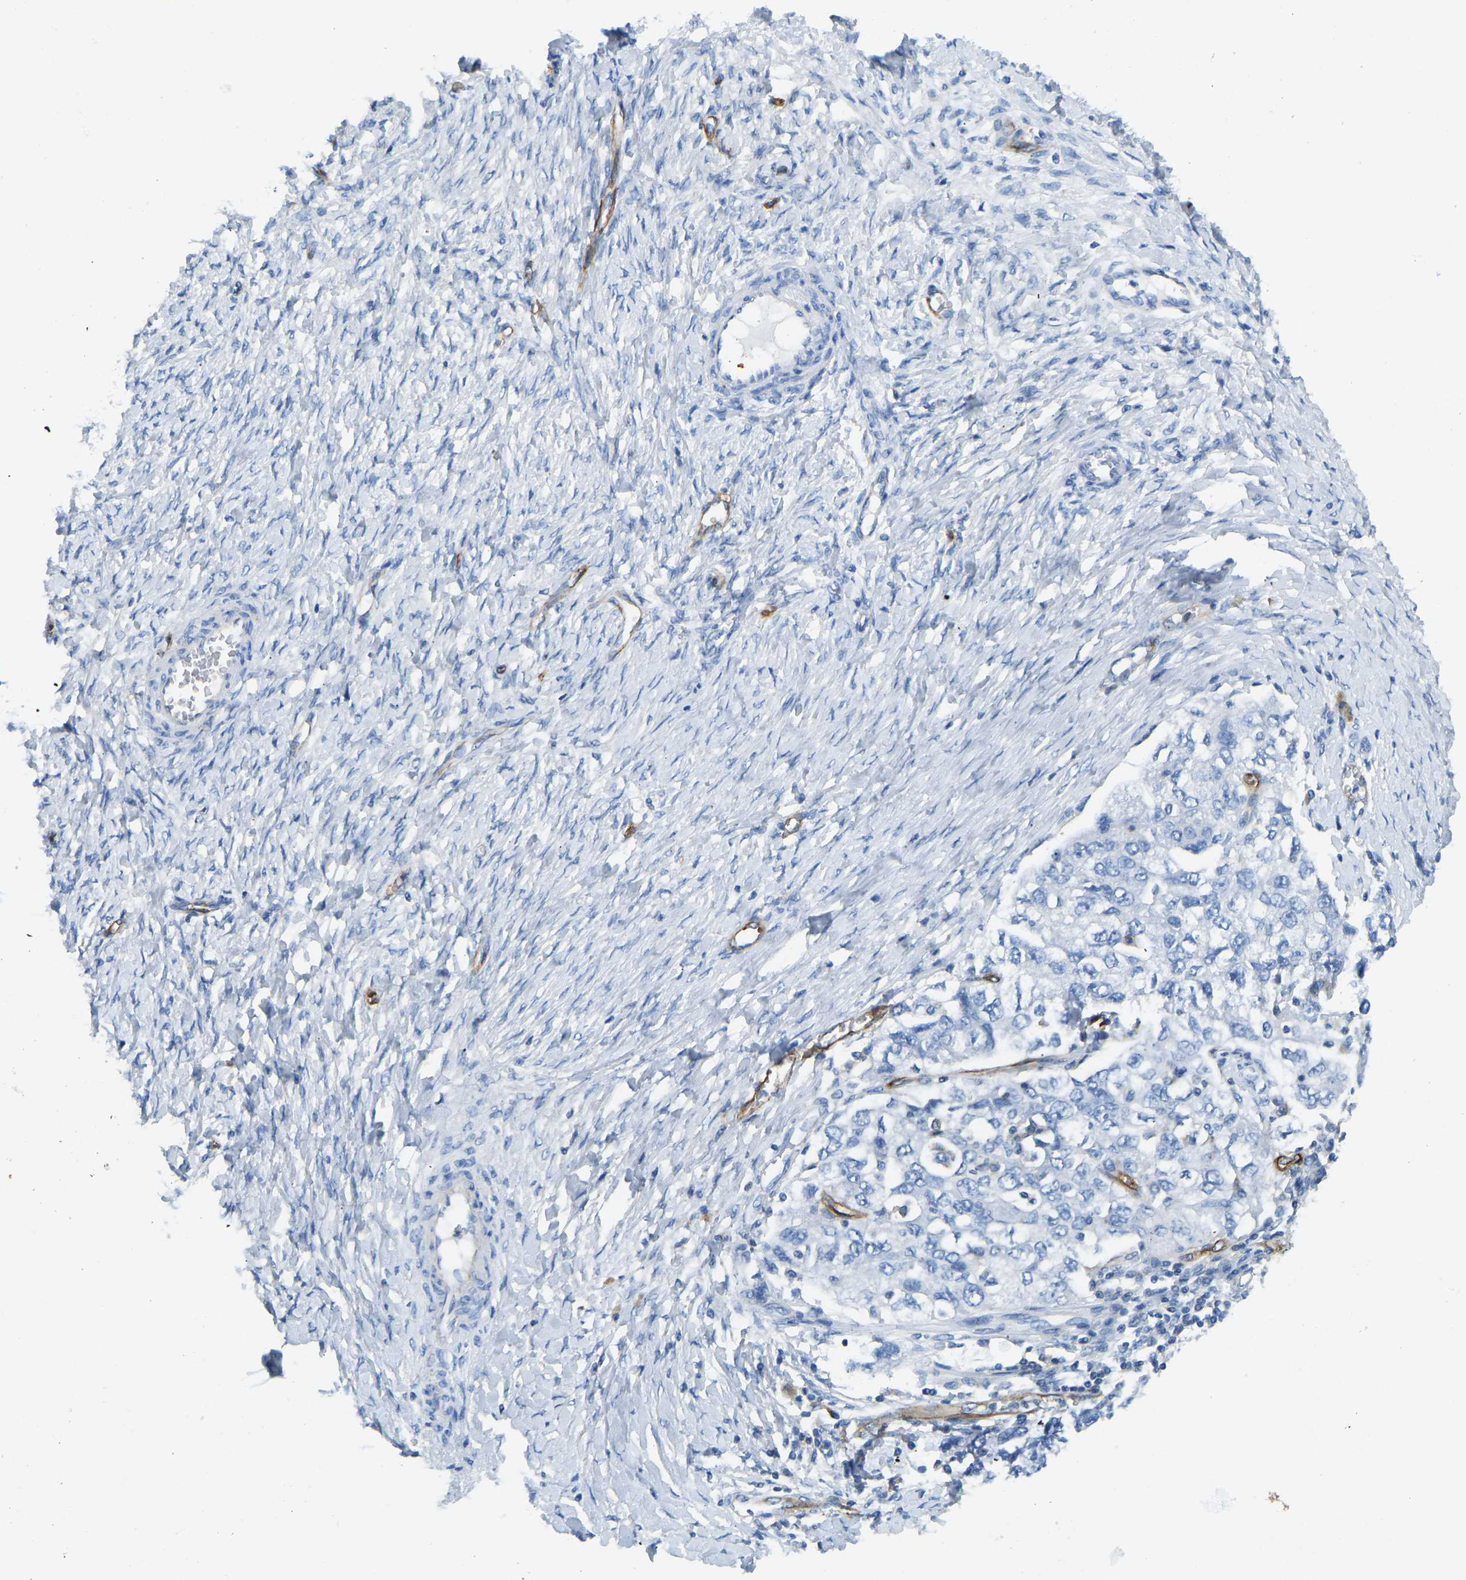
{"staining": {"intensity": "negative", "quantity": "none", "location": "none"}, "tissue": "ovarian cancer", "cell_type": "Tumor cells", "image_type": "cancer", "snomed": [{"axis": "morphology", "description": "Carcinoma, NOS"}, {"axis": "morphology", "description": "Cystadenocarcinoma, serous, NOS"}, {"axis": "topography", "description": "Ovary"}], "caption": "IHC photomicrograph of human ovarian cancer stained for a protein (brown), which exhibits no expression in tumor cells. Nuclei are stained in blue.", "gene": "COL15A1", "patient": {"sex": "female", "age": 69}}